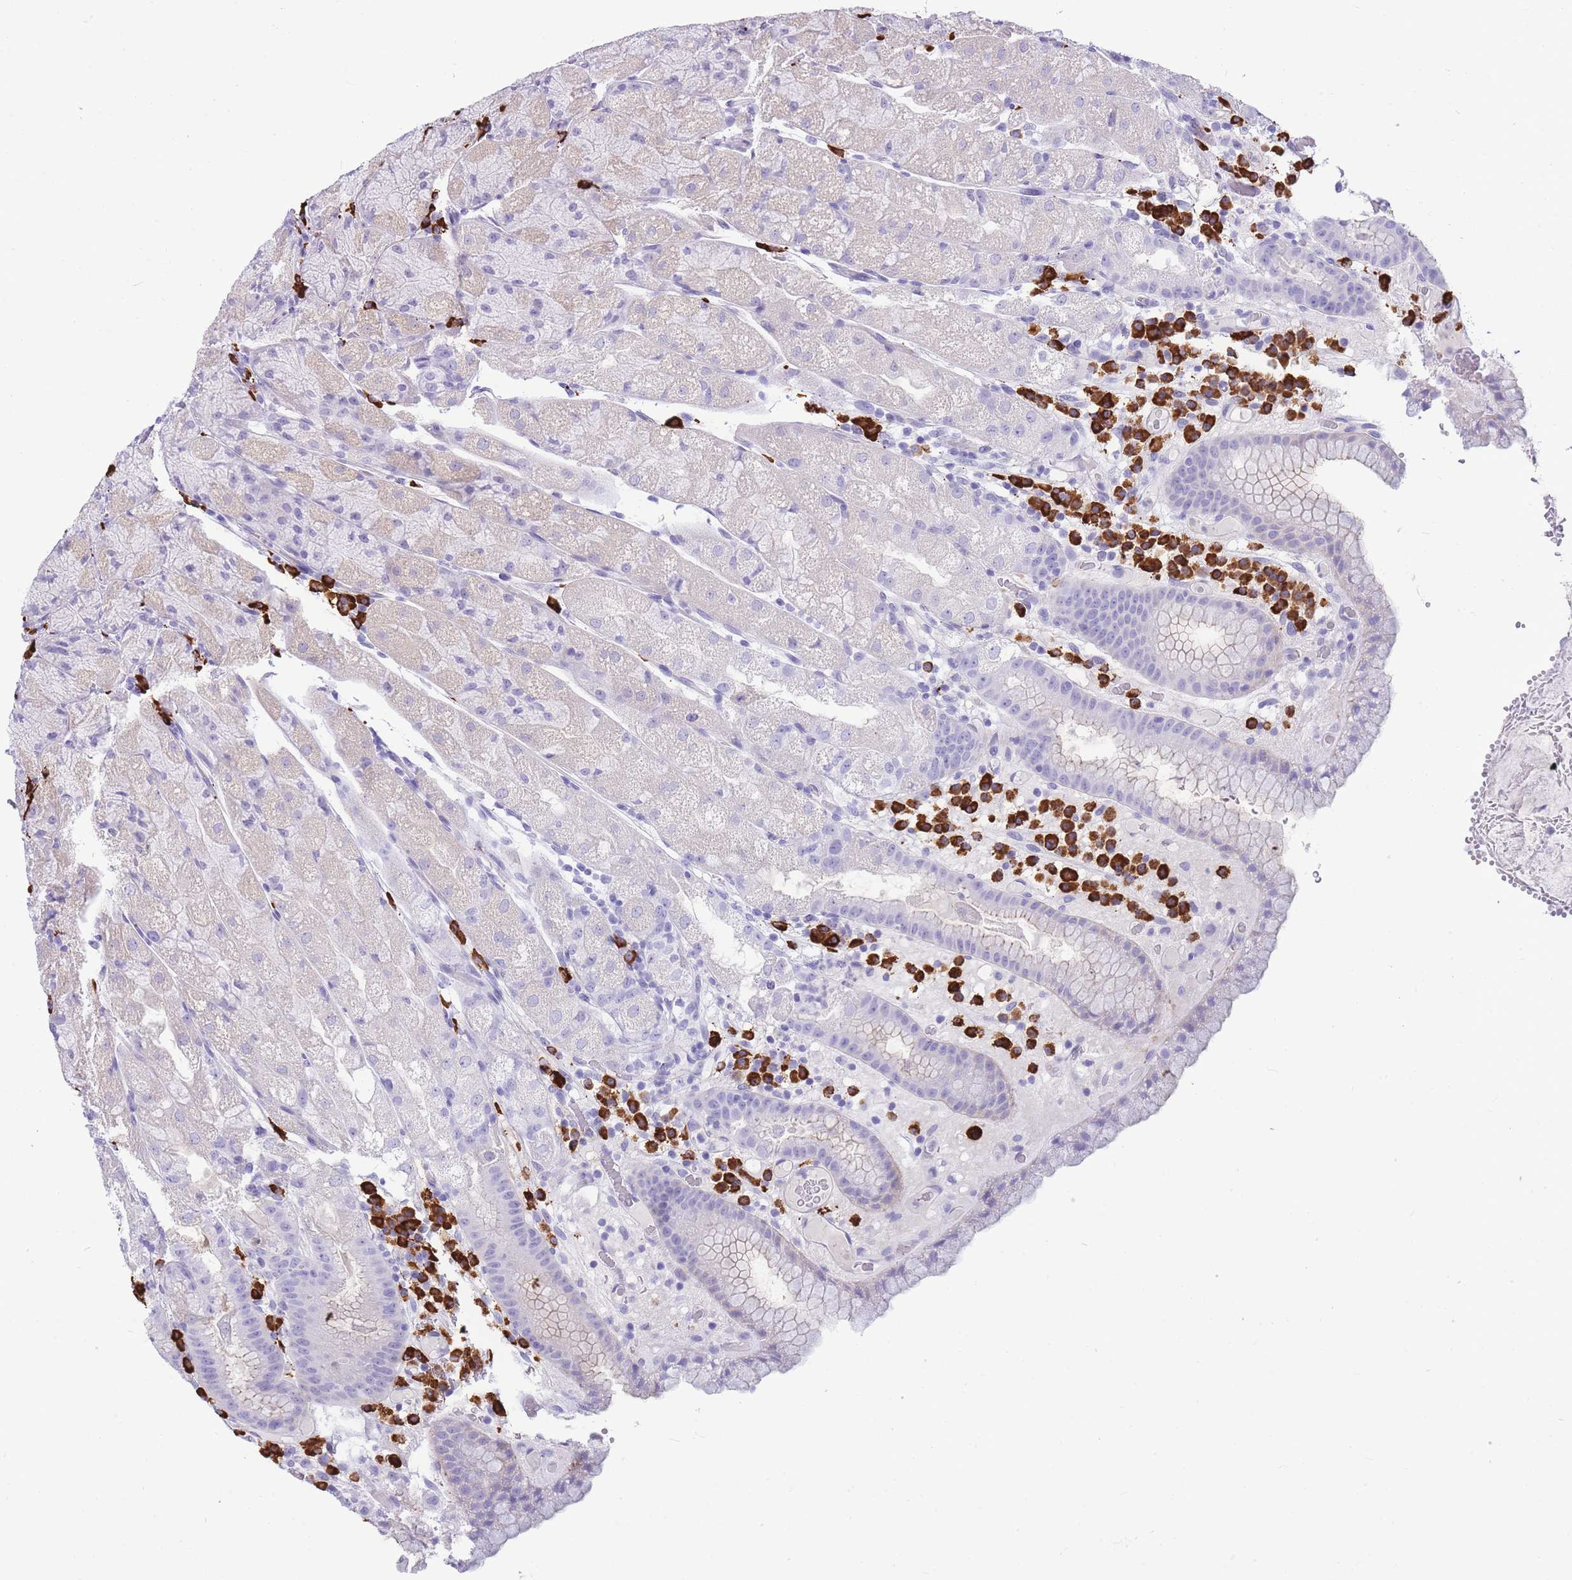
{"staining": {"intensity": "negative", "quantity": "none", "location": "none"}, "tissue": "stomach", "cell_type": "Glandular cells", "image_type": "normal", "snomed": [{"axis": "morphology", "description": "Normal tissue, NOS"}, {"axis": "topography", "description": "Stomach, upper"}], "caption": "Glandular cells show no significant protein positivity in unremarkable stomach.", "gene": "ZFP62", "patient": {"sex": "male", "age": 52}}